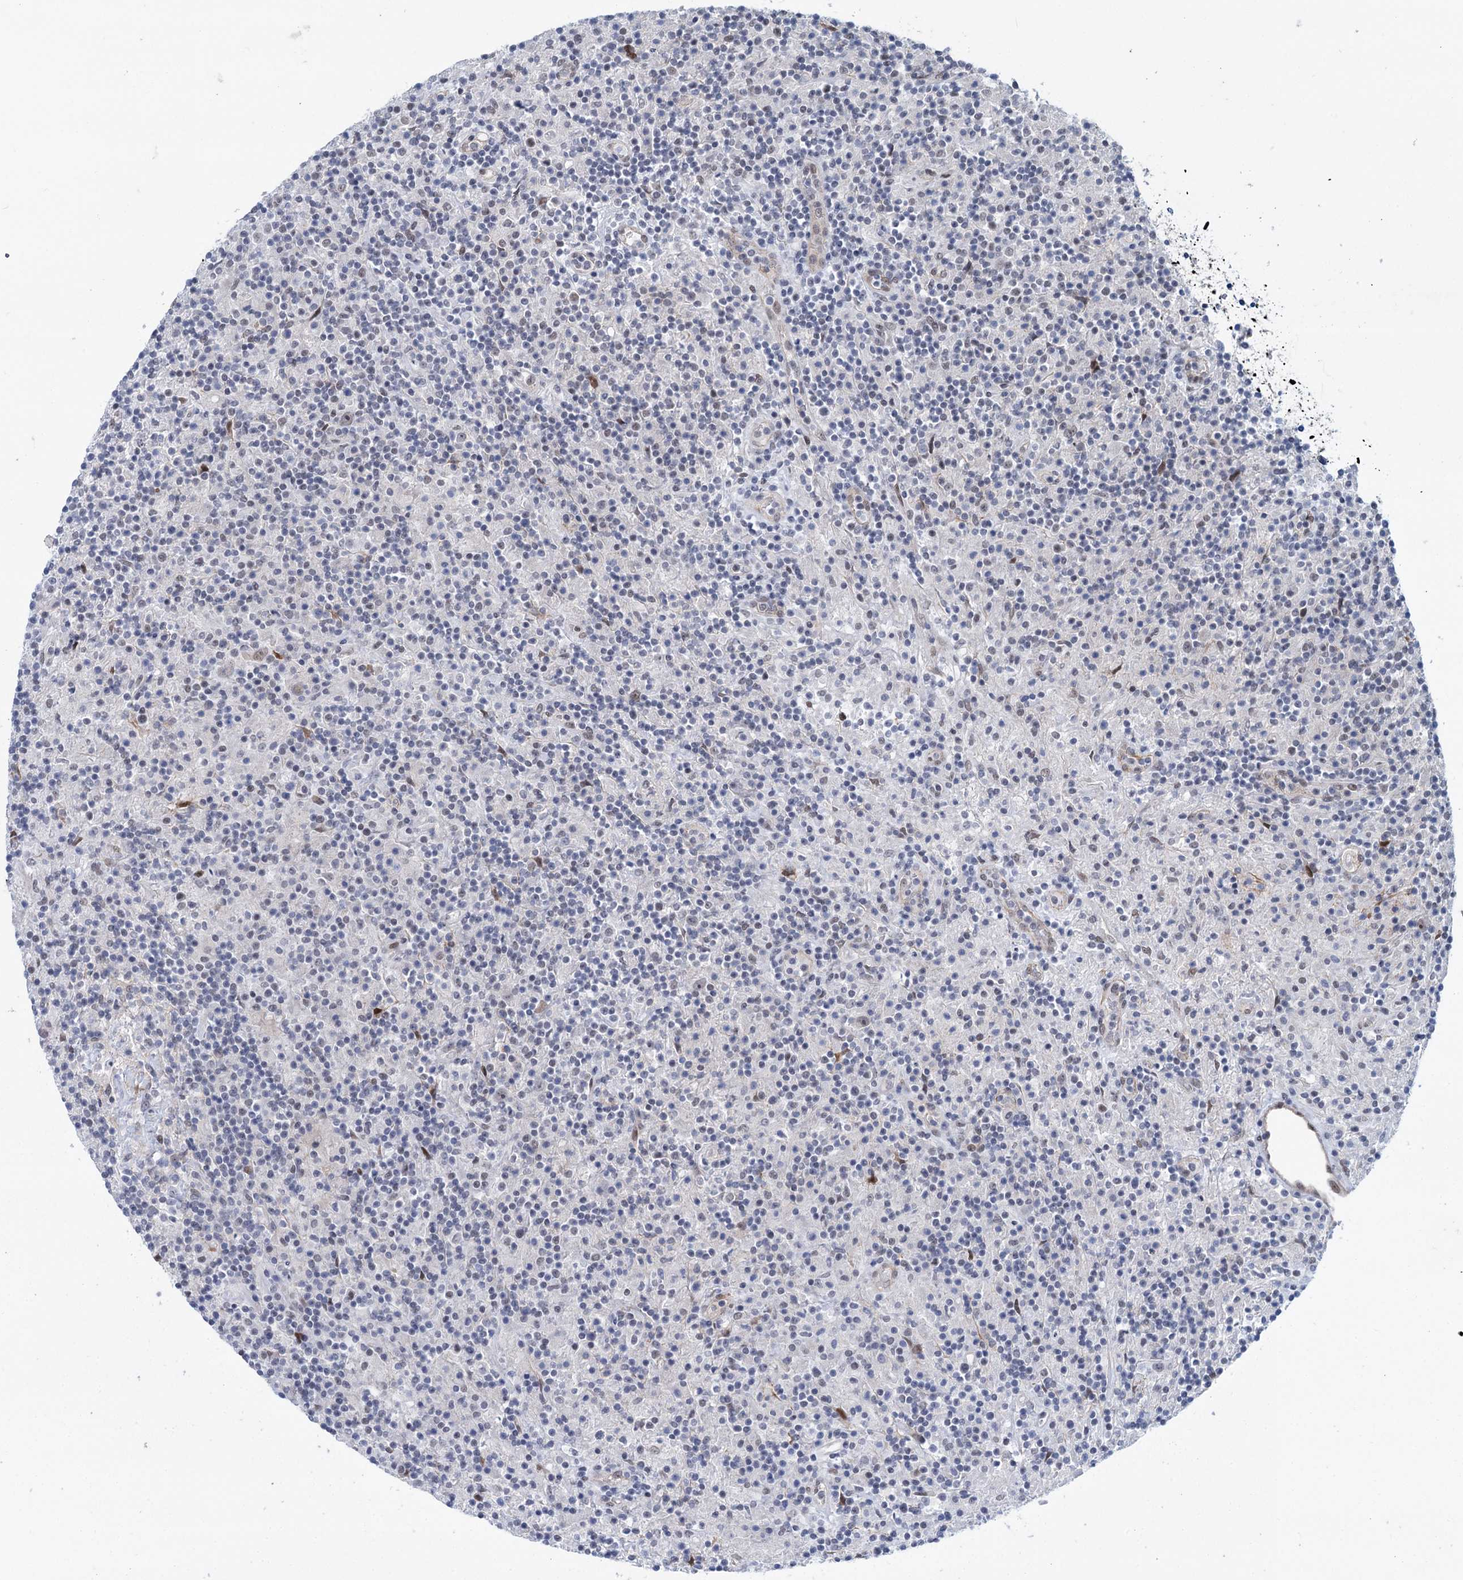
{"staining": {"intensity": "weak", "quantity": "<25%", "location": "nuclear"}, "tissue": "lymphoma", "cell_type": "Tumor cells", "image_type": "cancer", "snomed": [{"axis": "morphology", "description": "Hodgkin's disease, NOS"}, {"axis": "topography", "description": "Lymph node"}], "caption": "Immunohistochemistry (IHC) photomicrograph of neoplastic tissue: lymphoma stained with DAB exhibits no significant protein positivity in tumor cells. (Stains: DAB (3,3'-diaminobenzidine) IHC with hematoxylin counter stain, Microscopy: brightfield microscopy at high magnification).", "gene": "FAM53A", "patient": {"sex": "male", "age": 70}}